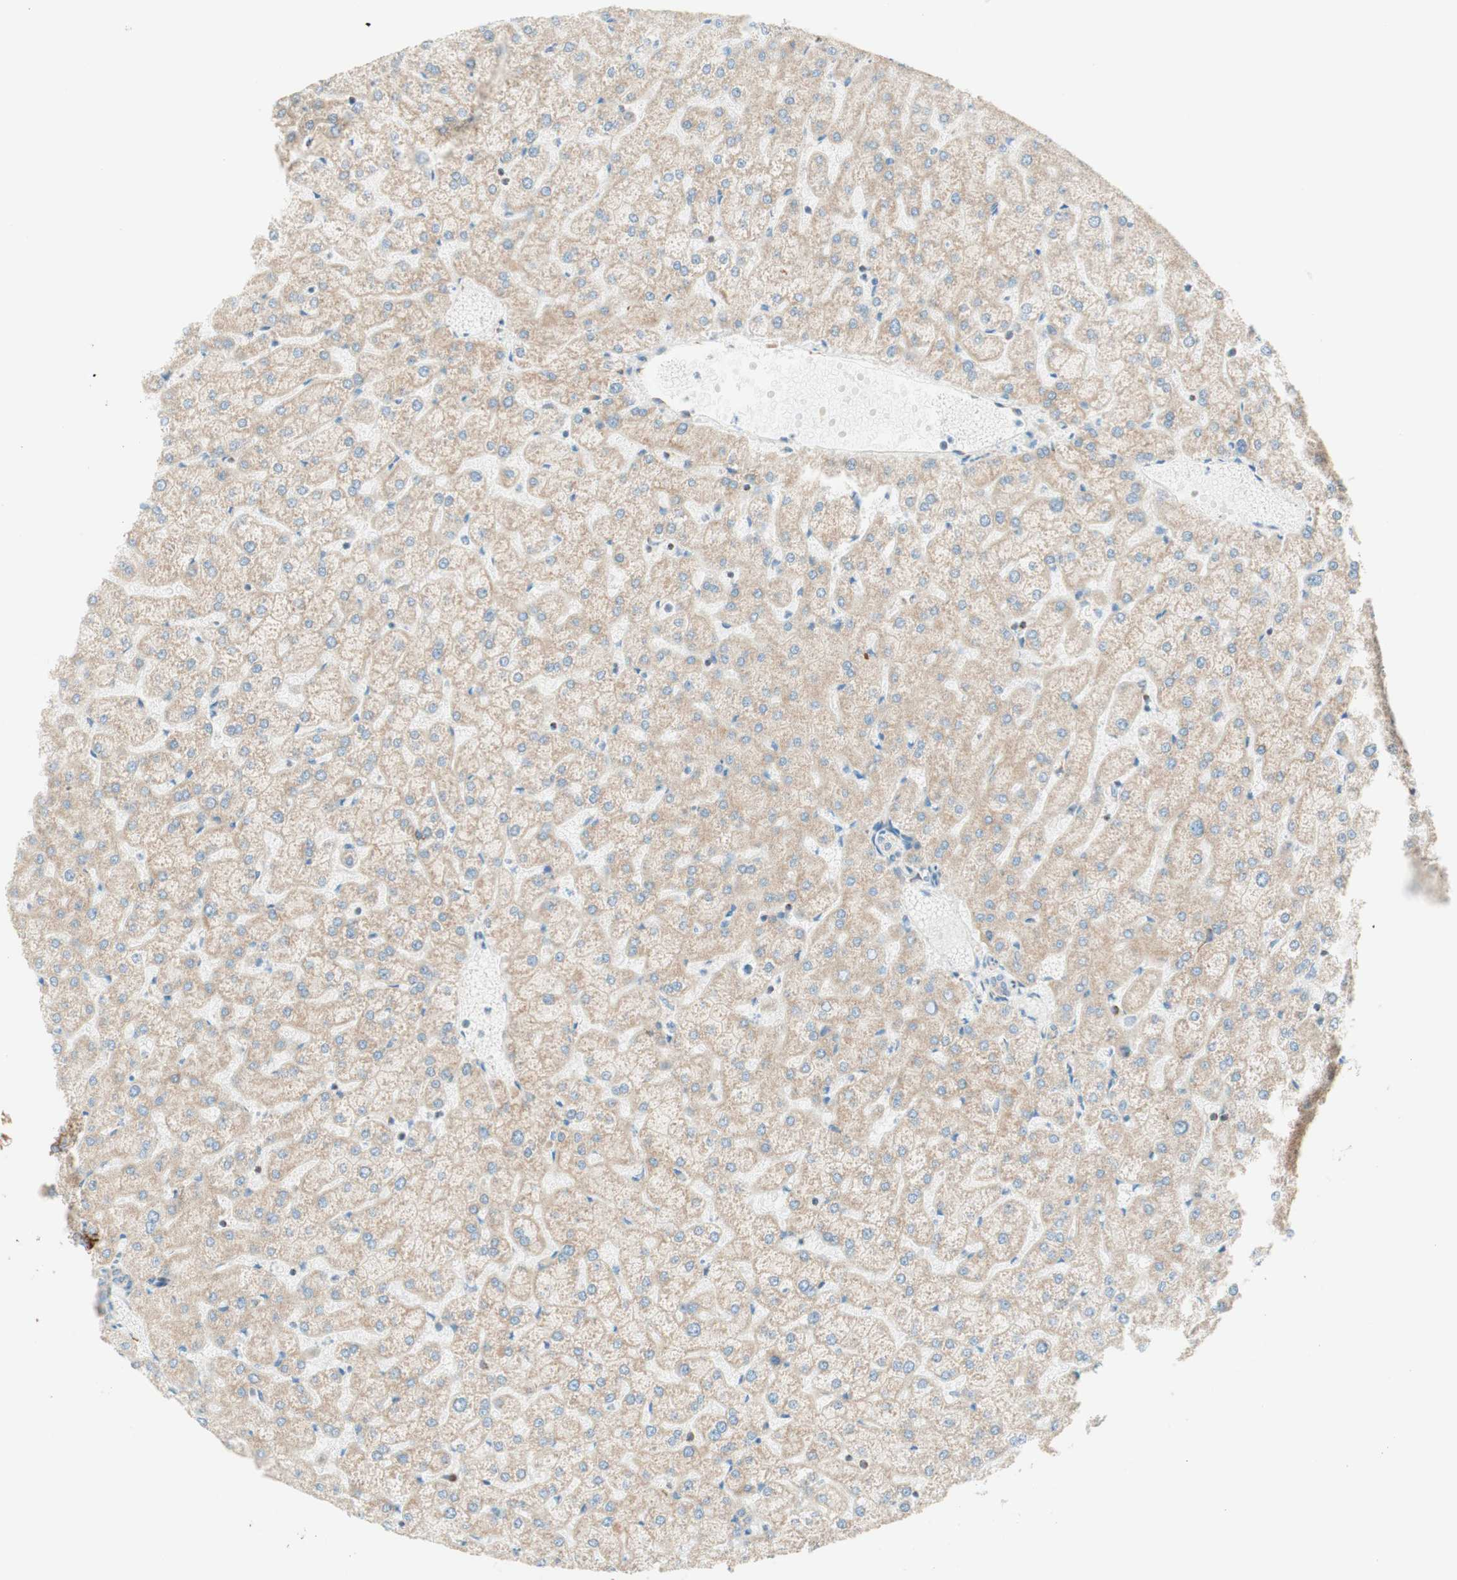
{"staining": {"intensity": "moderate", "quantity": ">75%", "location": "cytoplasmic/membranous"}, "tissue": "liver", "cell_type": "Cholangiocytes", "image_type": "normal", "snomed": [{"axis": "morphology", "description": "Normal tissue, NOS"}, {"axis": "topography", "description": "Liver"}], "caption": "This is a micrograph of immunohistochemistry (IHC) staining of normal liver, which shows moderate expression in the cytoplasmic/membranous of cholangiocytes.", "gene": "TOMM20", "patient": {"sex": "female", "age": 32}}